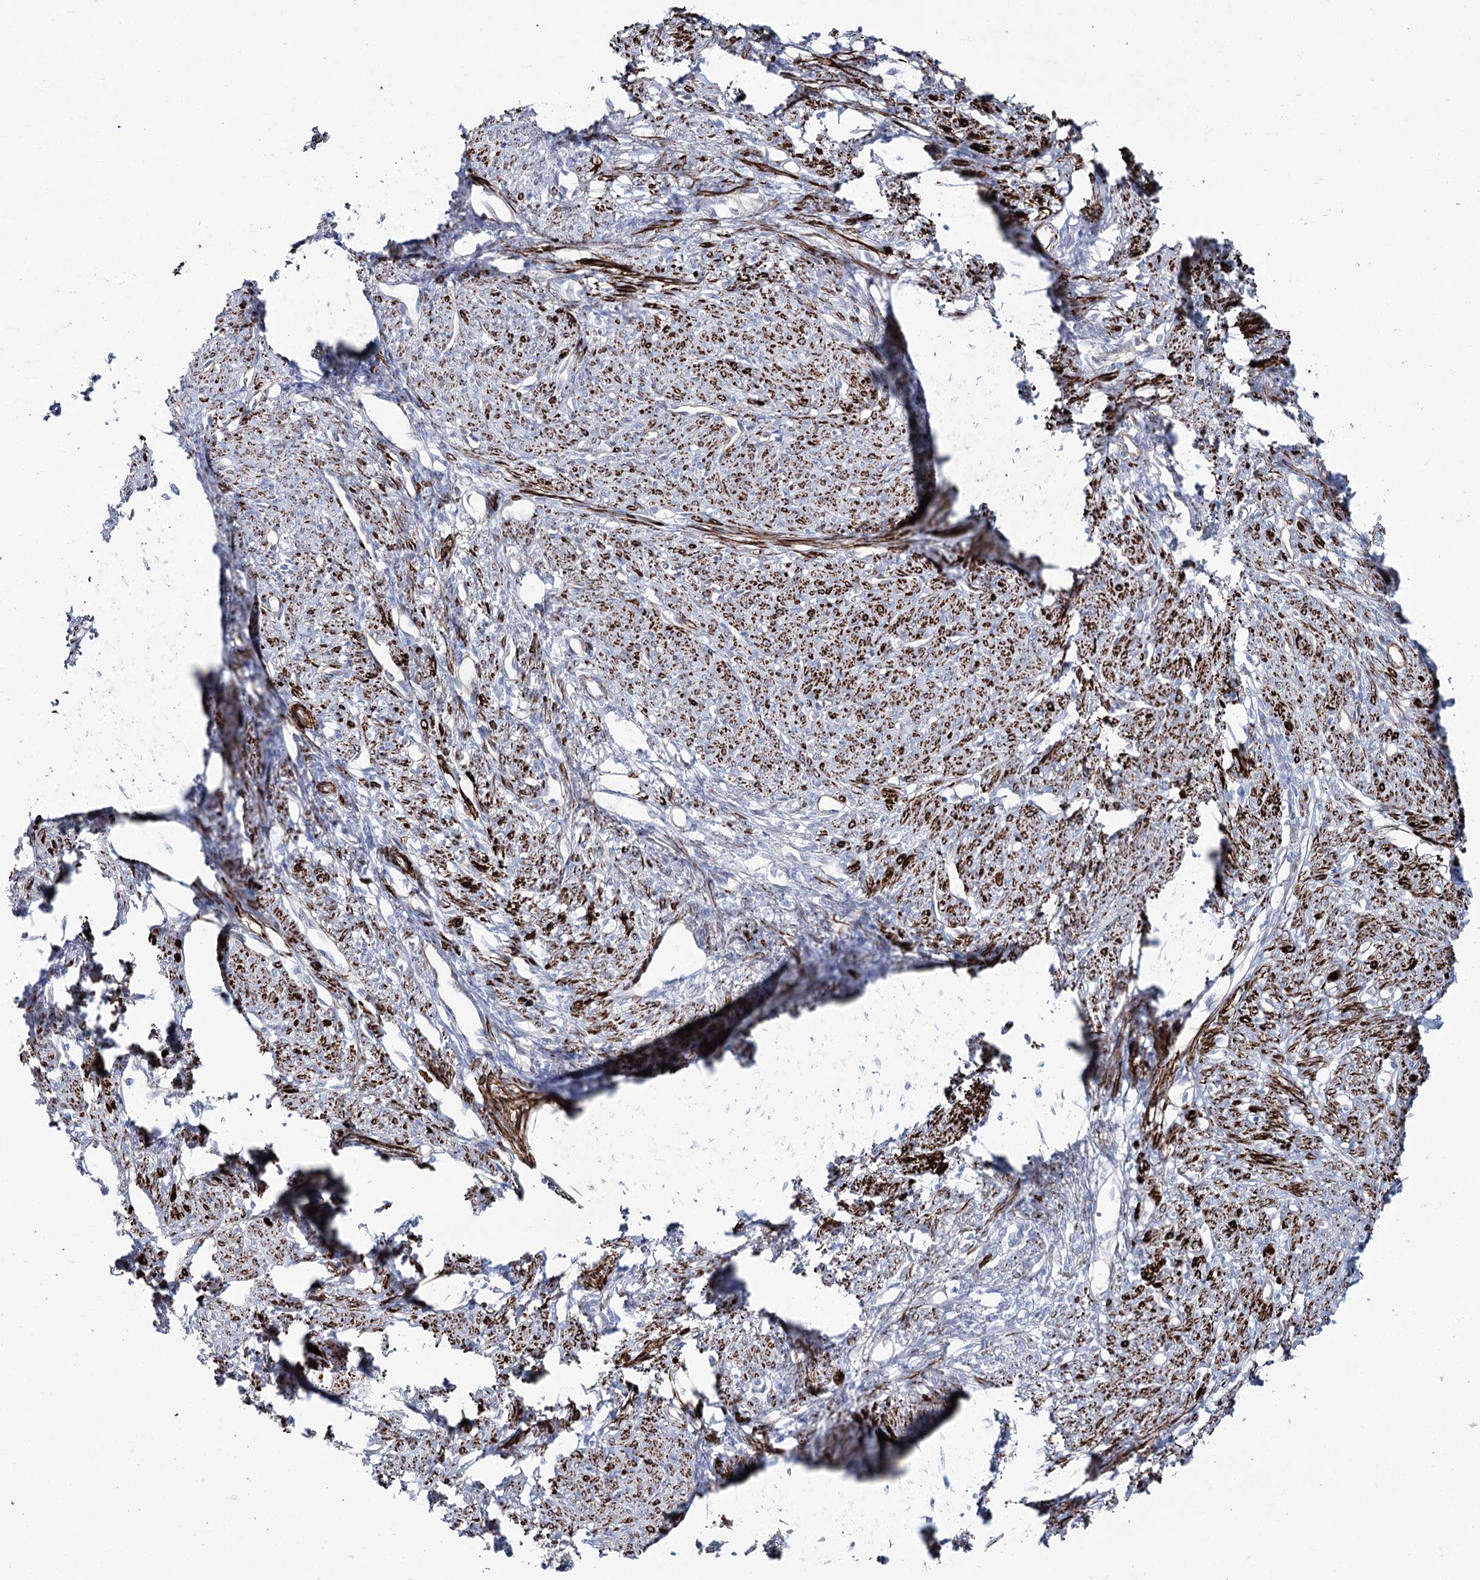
{"staining": {"intensity": "strong", "quantity": ">75%", "location": "cytoplasmic/membranous"}, "tissue": "smooth muscle", "cell_type": "Smooth muscle cells", "image_type": "normal", "snomed": [{"axis": "morphology", "description": "Normal tissue, NOS"}, {"axis": "topography", "description": "Smooth muscle"}, {"axis": "topography", "description": "Uterus"}], "caption": "This is a photomicrograph of immunohistochemistry staining of normal smooth muscle, which shows strong staining in the cytoplasmic/membranous of smooth muscle cells.", "gene": "SUMF1", "patient": {"sex": "female", "age": 59}}